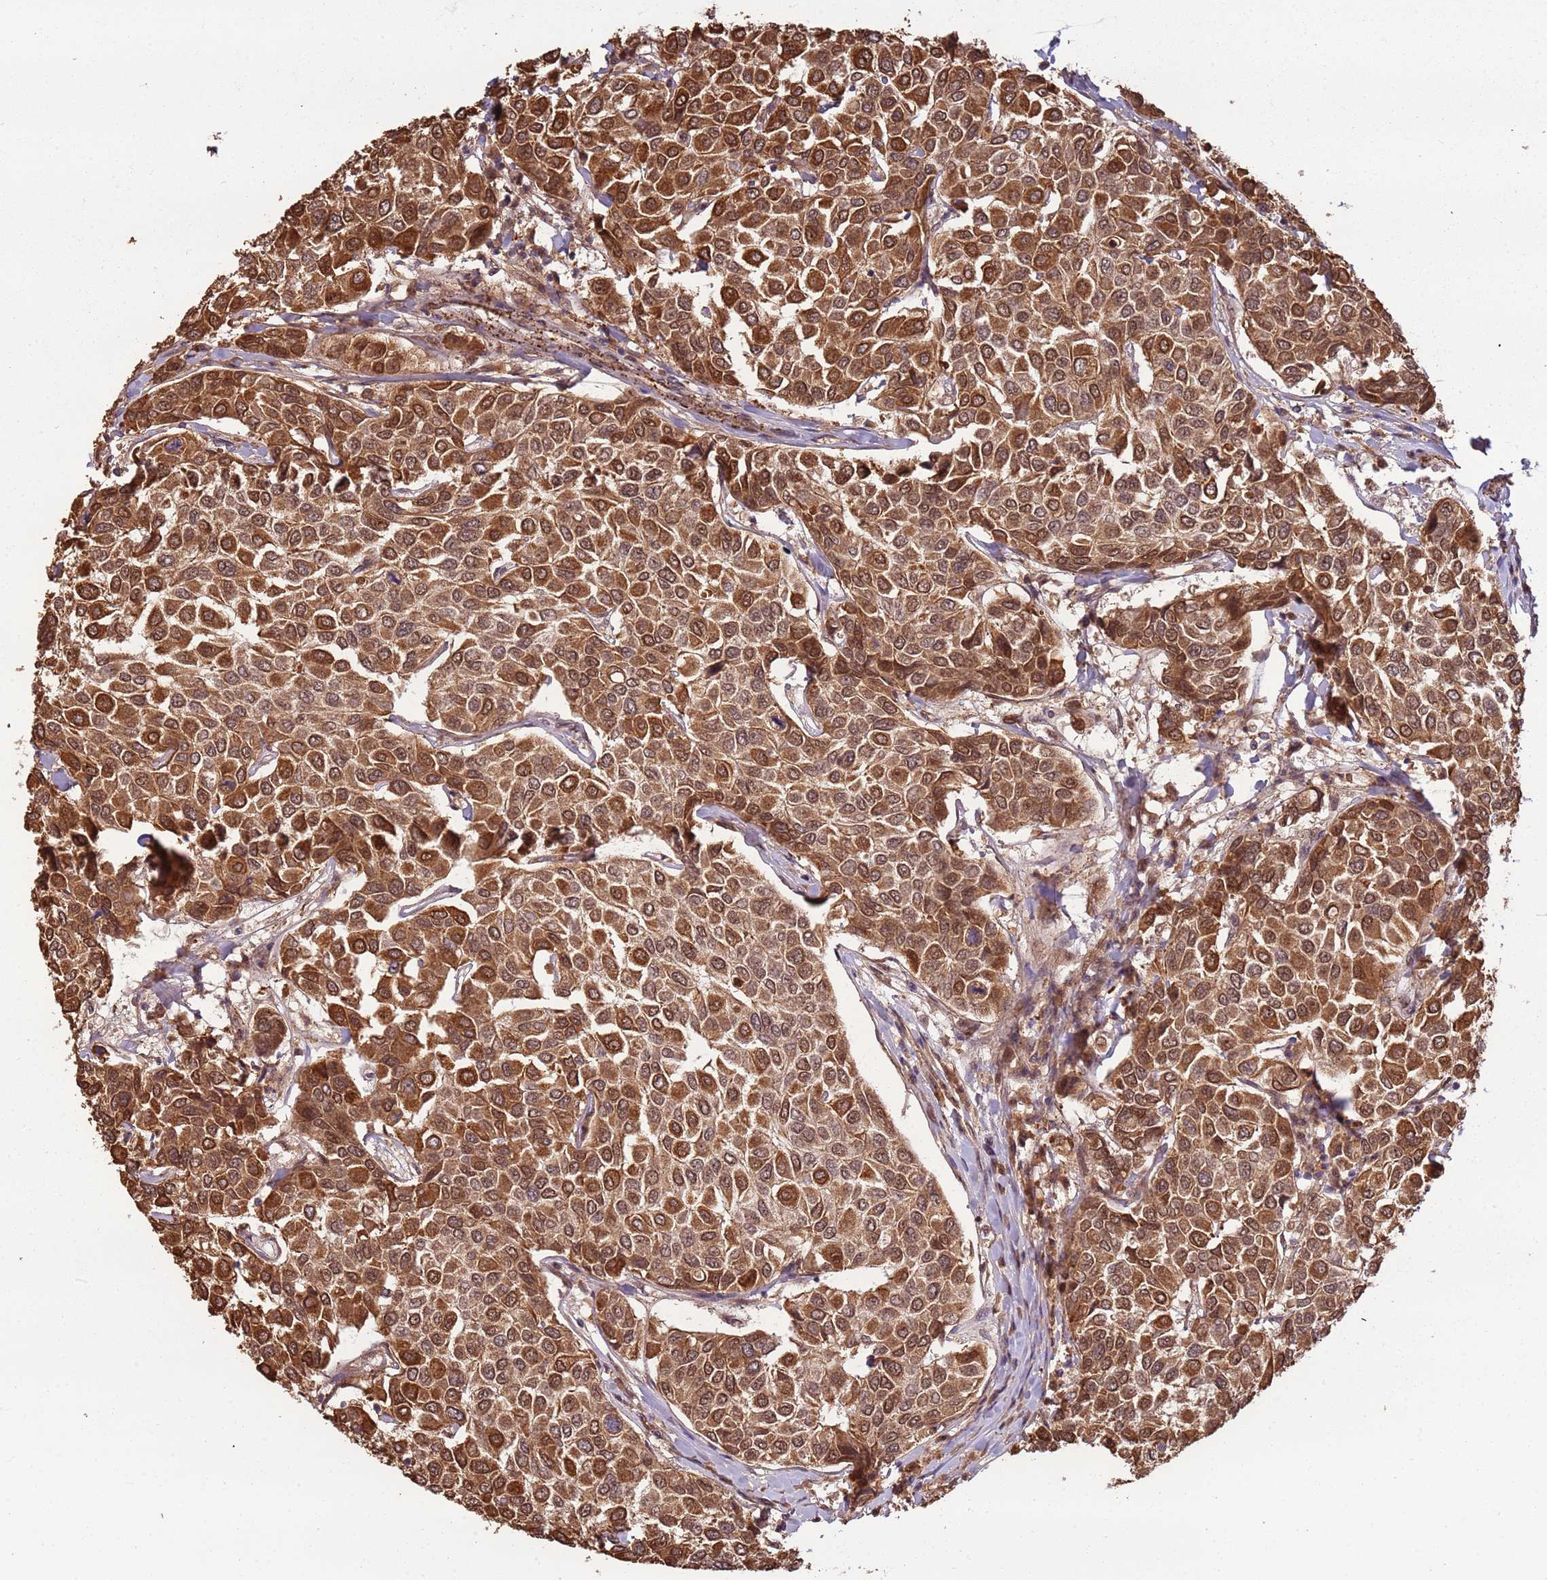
{"staining": {"intensity": "moderate", "quantity": ">75%", "location": "cytoplasmic/membranous,nuclear"}, "tissue": "breast cancer", "cell_type": "Tumor cells", "image_type": "cancer", "snomed": [{"axis": "morphology", "description": "Duct carcinoma"}, {"axis": "topography", "description": "Breast"}], "caption": "The immunohistochemical stain labels moderate cytoplasmic/membranous and nuclear expression in tumor cells of breast invasive ductal carcinoma tissue.", "gene": "POLR3H", "patient": {"sex": "female", "age": 55}}